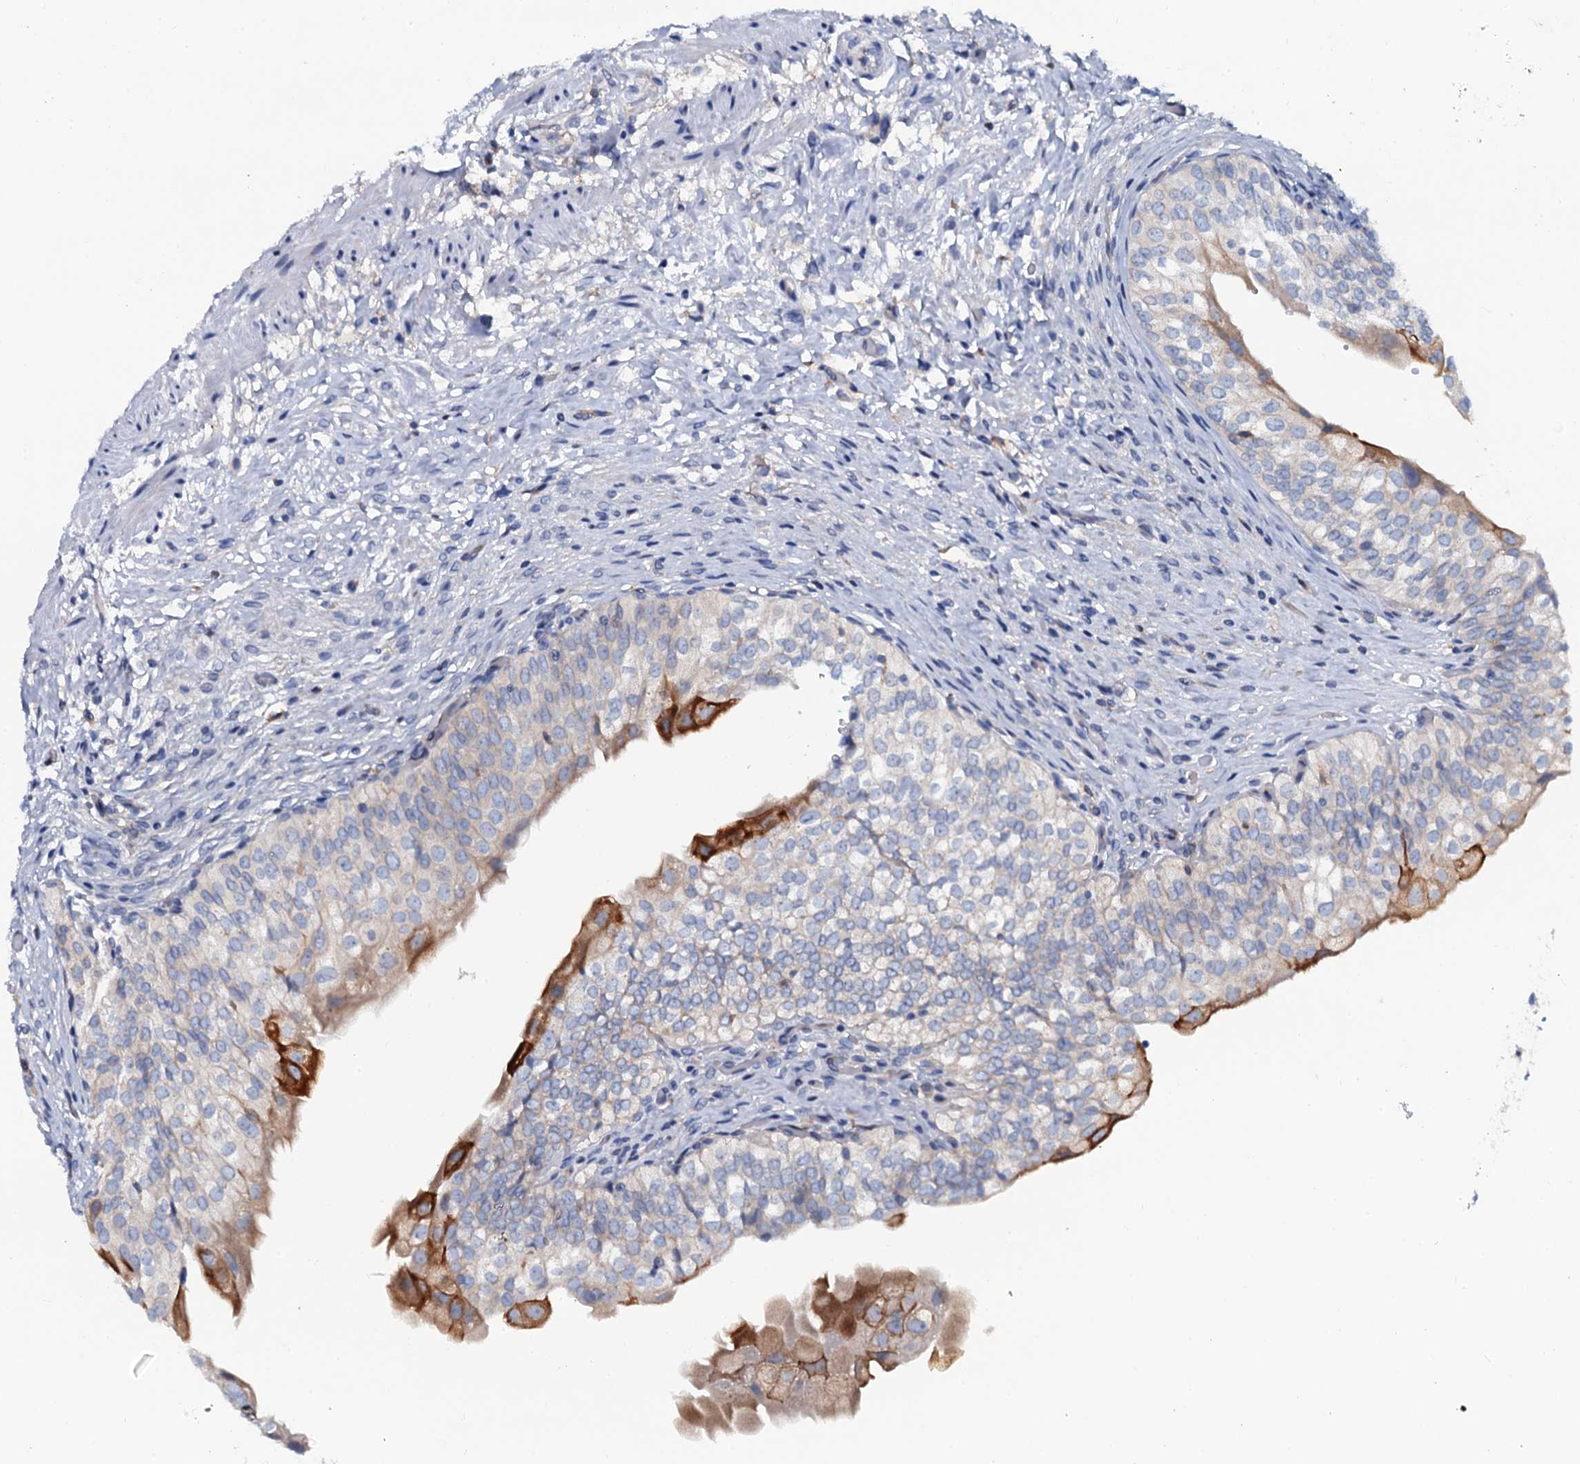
{"staining": {"intensity": "strong", "quantity": "<25%", "location": "cytoplasmic/membranous"}, "tissue": "urinary bladder", "cell_type": "Urothelial cells", "image_type": "normal", "snomed": [{"axis": "morphology", "description": "Normal tissue, NOS"}, {"axis": "topography", "description": "Urinary bladder"}], "caption": "Immunohistochemical staining of benign urinary bladder shows medium levels of strong cytoplasmic/membranous positivity in approximately <25% of urothelial cells. (Stains: DAB (3,3'-diaminobenzidine) in brown, nuclei in blue, Microscopy: brightfield microscopy at high magnification).", "gene": "OTOL1", "patient": {"sex": "male", "age": 55}}